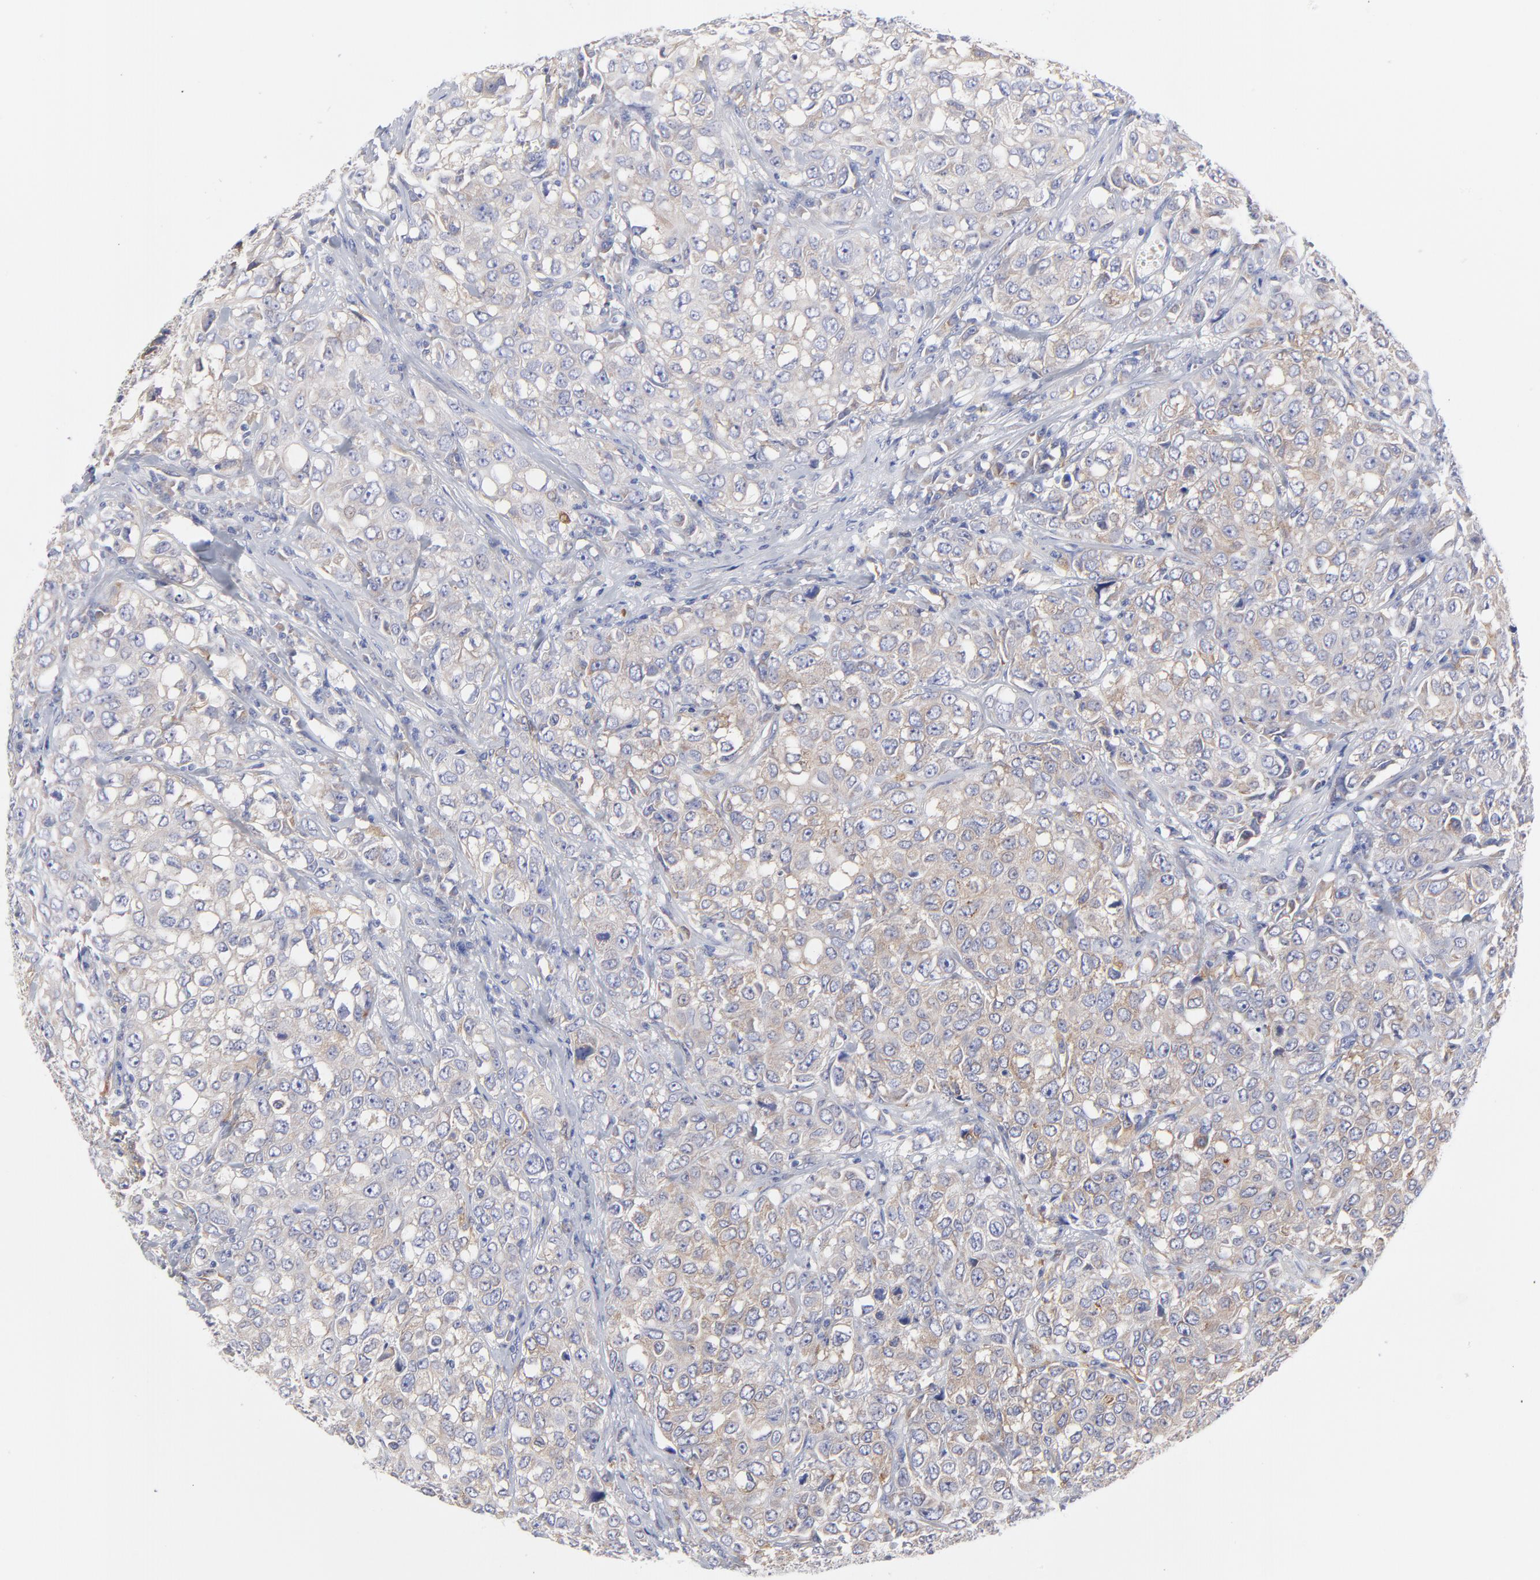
{"staining": {"intensity": "weak", "quantity": ">75%", "location": "cytoplasmic/membranous"}, "tissue": "urothelial cancer", "cell_type": "Tumor cells", "image_type": "cancer", "snomed": [{"axis": "morphology", "description": "Urothelial carcinoma, High grade"}, {"axis": "topography", "description": "Urinary bladder"}], "caption": "IHC (DAB (3,3'-diaminobenzidine)) staining of urothelial cancer displays weak cytoplasmic/membranous protein expression in approximately >75% of tumor cells.", "gene": "MOSPD2", "patient": {"sex": "female", "age": 75}}